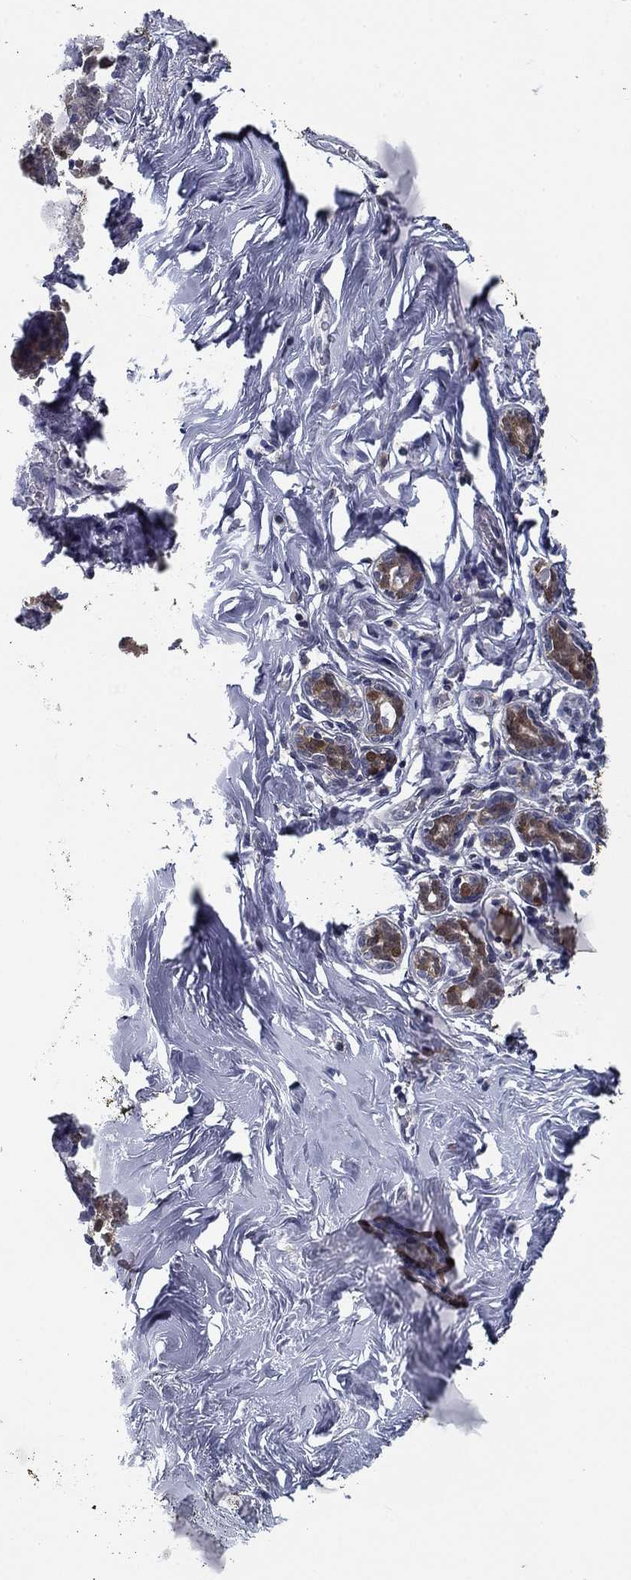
{"staining": {"intensity": "negative", "quantity": "none", "location": "none"}, "tissue": "breast", "cell_type": "Adipocytes", "image_type": "normal", "snomed": [{"axis": "morphology", "description": "Normal tissue, NOS"}, {"axis": "topography", "description": "Skin"}, {"axis": "topography", "description": "Breast"}], "caption": "Immunohistochemistry (IHC) micrograph of normal human breast stained for a protein (brown), which reveals no staining in adipocytes.", "gene": "NIT2", "patient": {"sex": "female", "age": 43}}